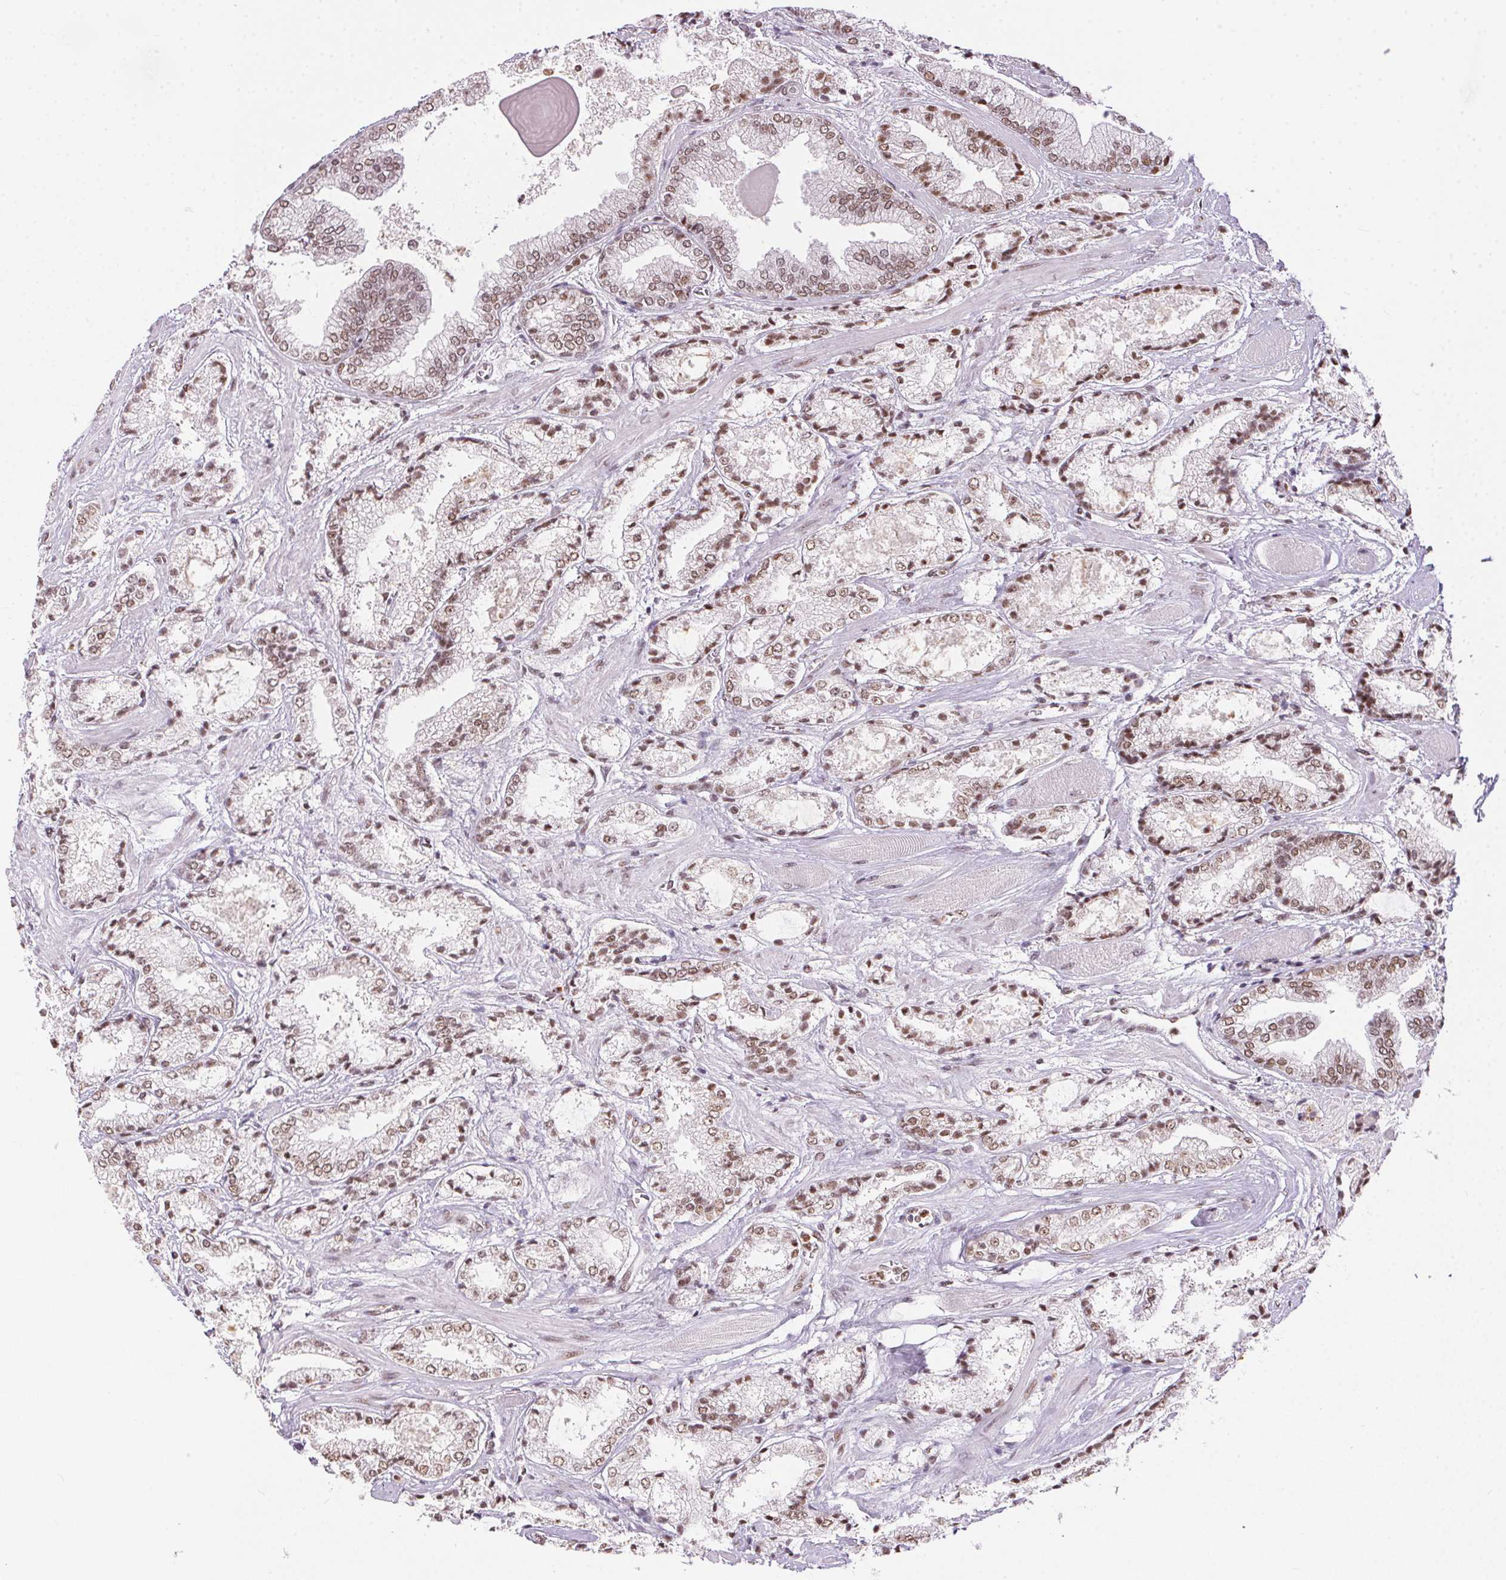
{"staining": {"intensity": "moderate", "quantity": ">75%", "location": "nuclear"}, "tissue": "prostate cancer", "cell_type": "Tumor cells", "image_type": "cancer", "snomed": [{"axis": "morphology", "description": "Adenocarcinoma, High grade"}, {"axis": "topography", "description": "Prostate"}], "caption": "A photomicrograph of prostate high-grade adenocarcinoma stained for a protein exhibits moderate nuclear brown staining in tumor cells.", "gene": "NFE2L1", "patient": {"sex": "male", "age": 64}}